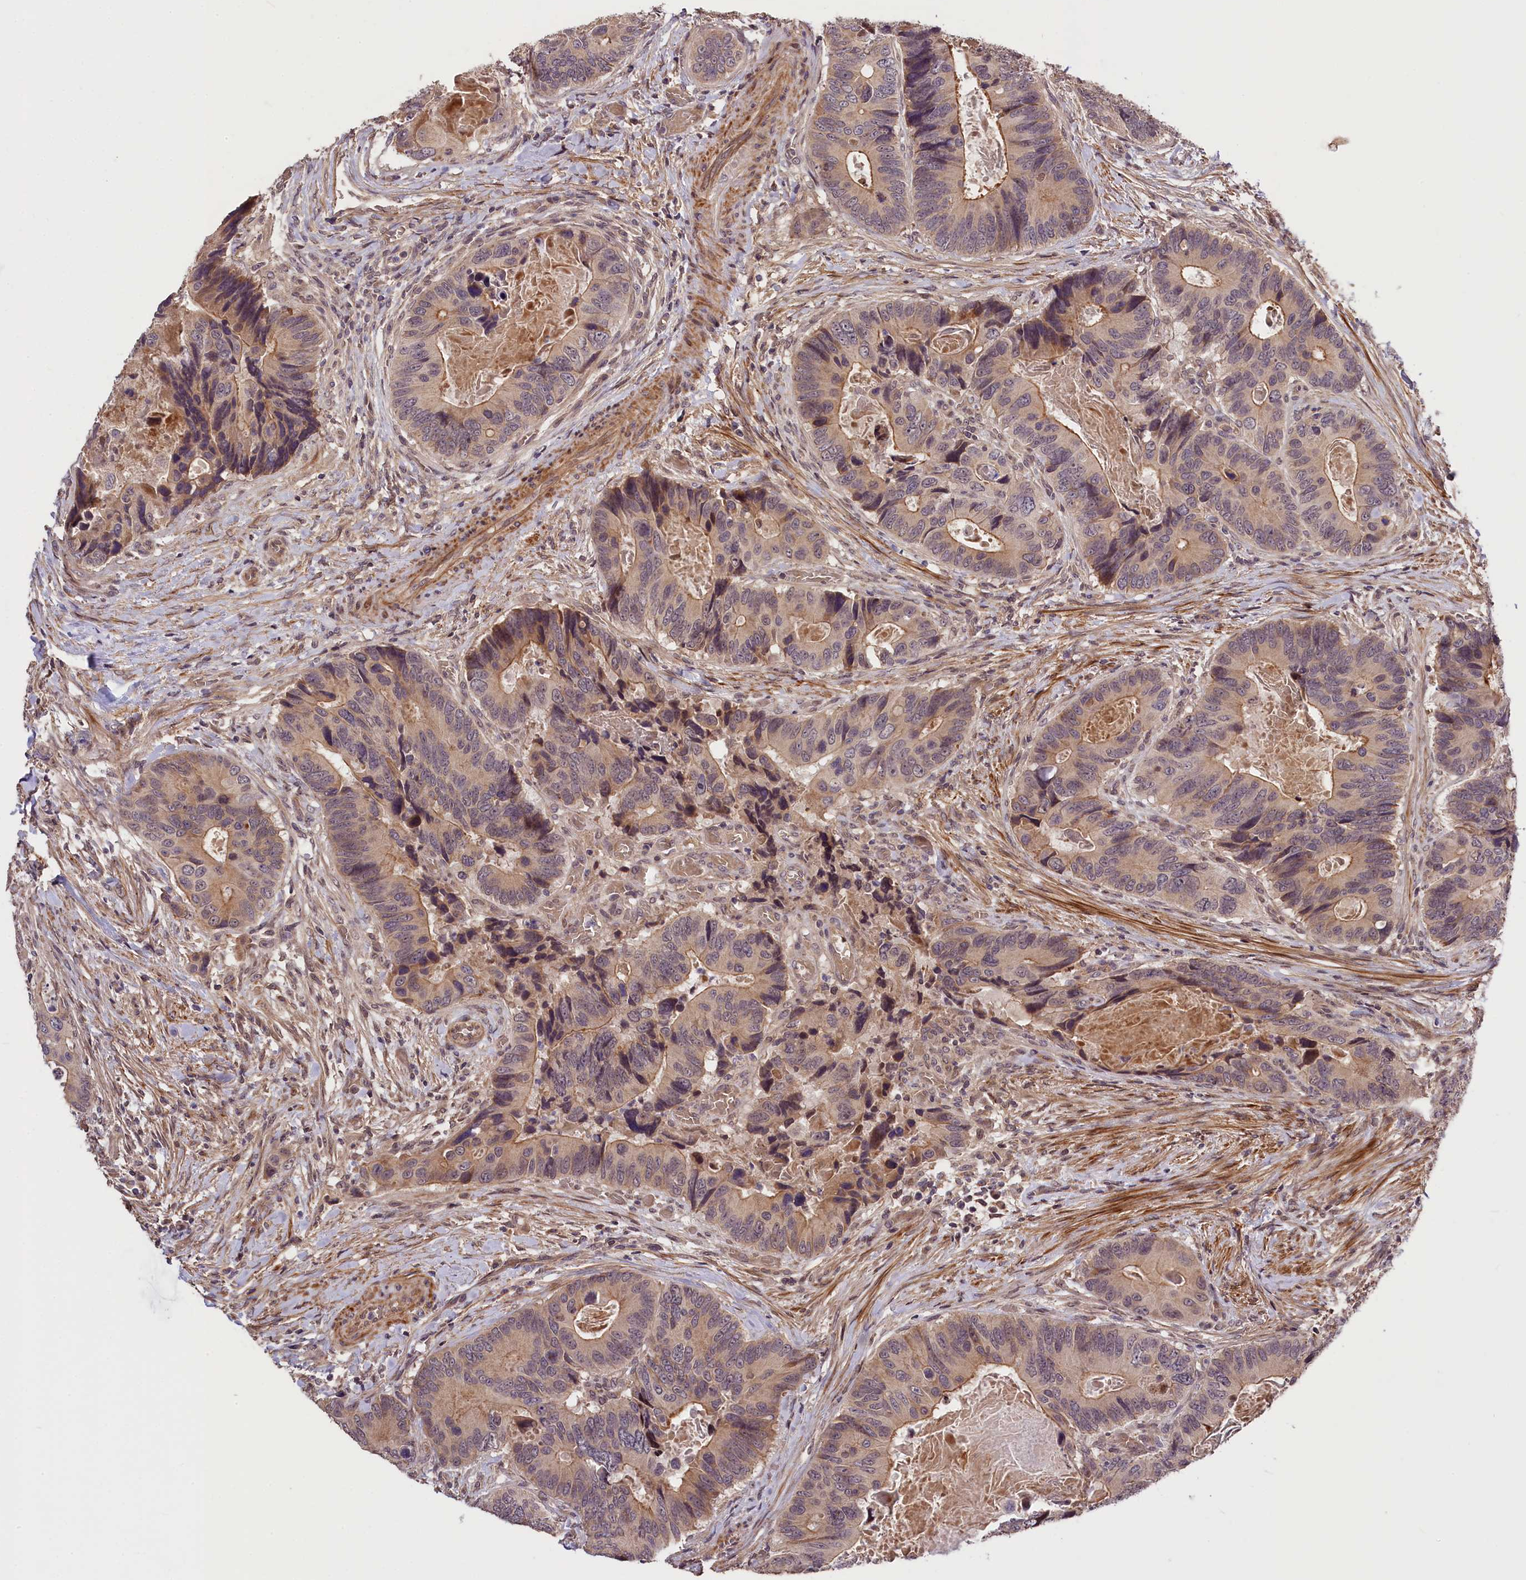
{"staining": {"intensity": "moderate", "quantity": "<25%", "location": "cytoplasmic/membranous"}, "tissue": "colorectal cancer", "cell_type": "Tumor cells", "image_type": "cancer", "snomed": [{"axis": "morphology", "description": "Adenocarcinoma, NOS"}, {"axis": "topography", "description": "Colon"}], "caption": "IHC micrograph of neoplastic tissue: colorectal cancer (adenocarcinoma) stained using IHC shows low levels of moderate protein expression localized specifically in the cytoplasmic/membranous of tumor cells, appearing as a cytoplasmic/membranous brown color.", "gene": "ZNF480", "patient": {"sex": "male", "age": 84}}